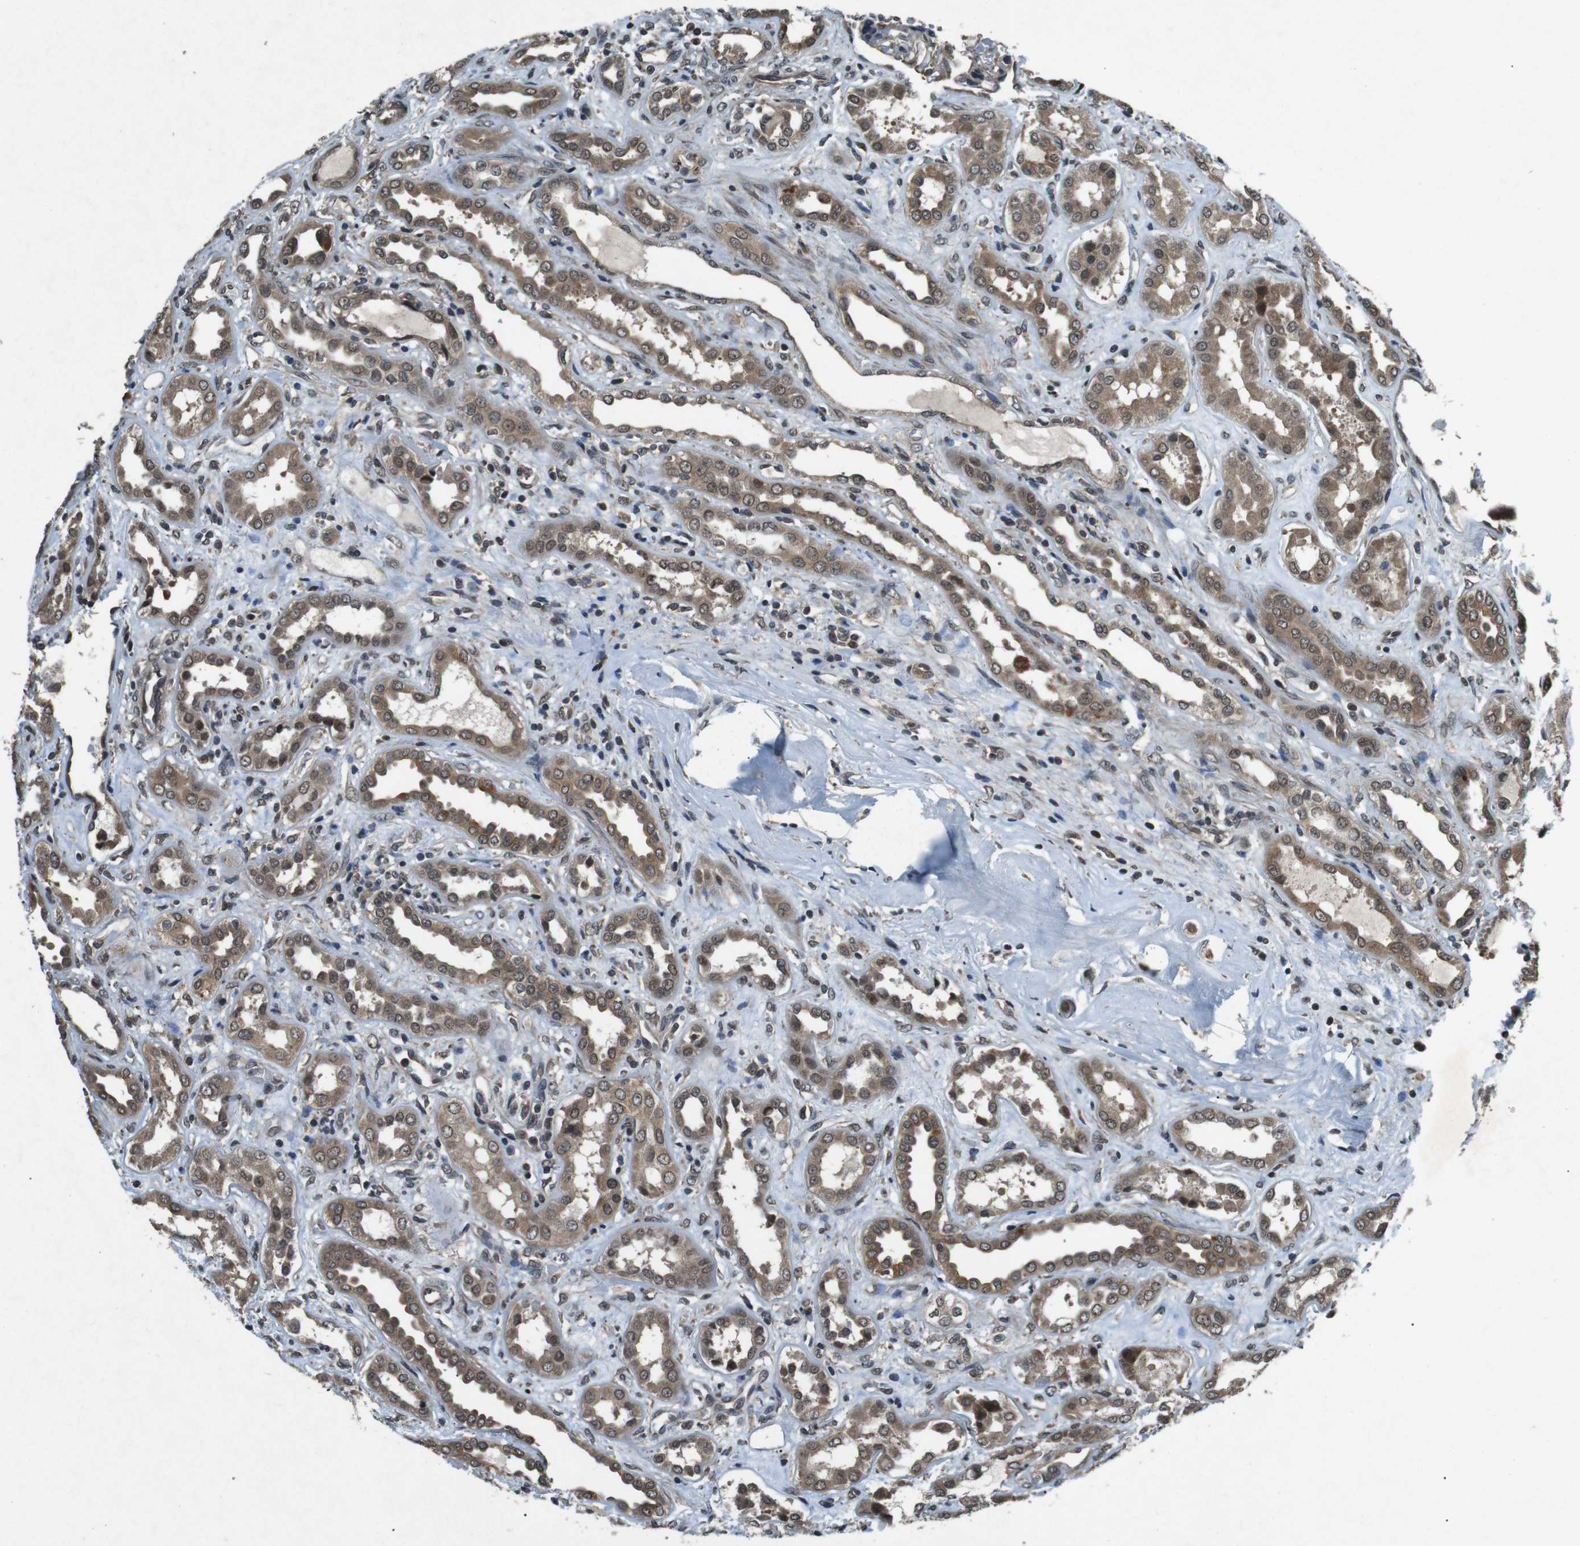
{"staining": {"intensity": "weak", "quantity": "25%-75%", "location": "nuclear"}, "tissue": "kidney", "cell_type": "Cells in glomeruli", "image_type": "normal", "snomed": [{"axis": "morphology", "description": "Normal tissue, NOS"}, {"axis": "topography", "description": "Kidney"}], "caption": "Protein staining shows weak nuclear positivity in approximately 25%-75% of cells in glomeruli in unremarkable kidney.", "gene": "SOCS1", "patient": {"sex": "male", "age": 59}}